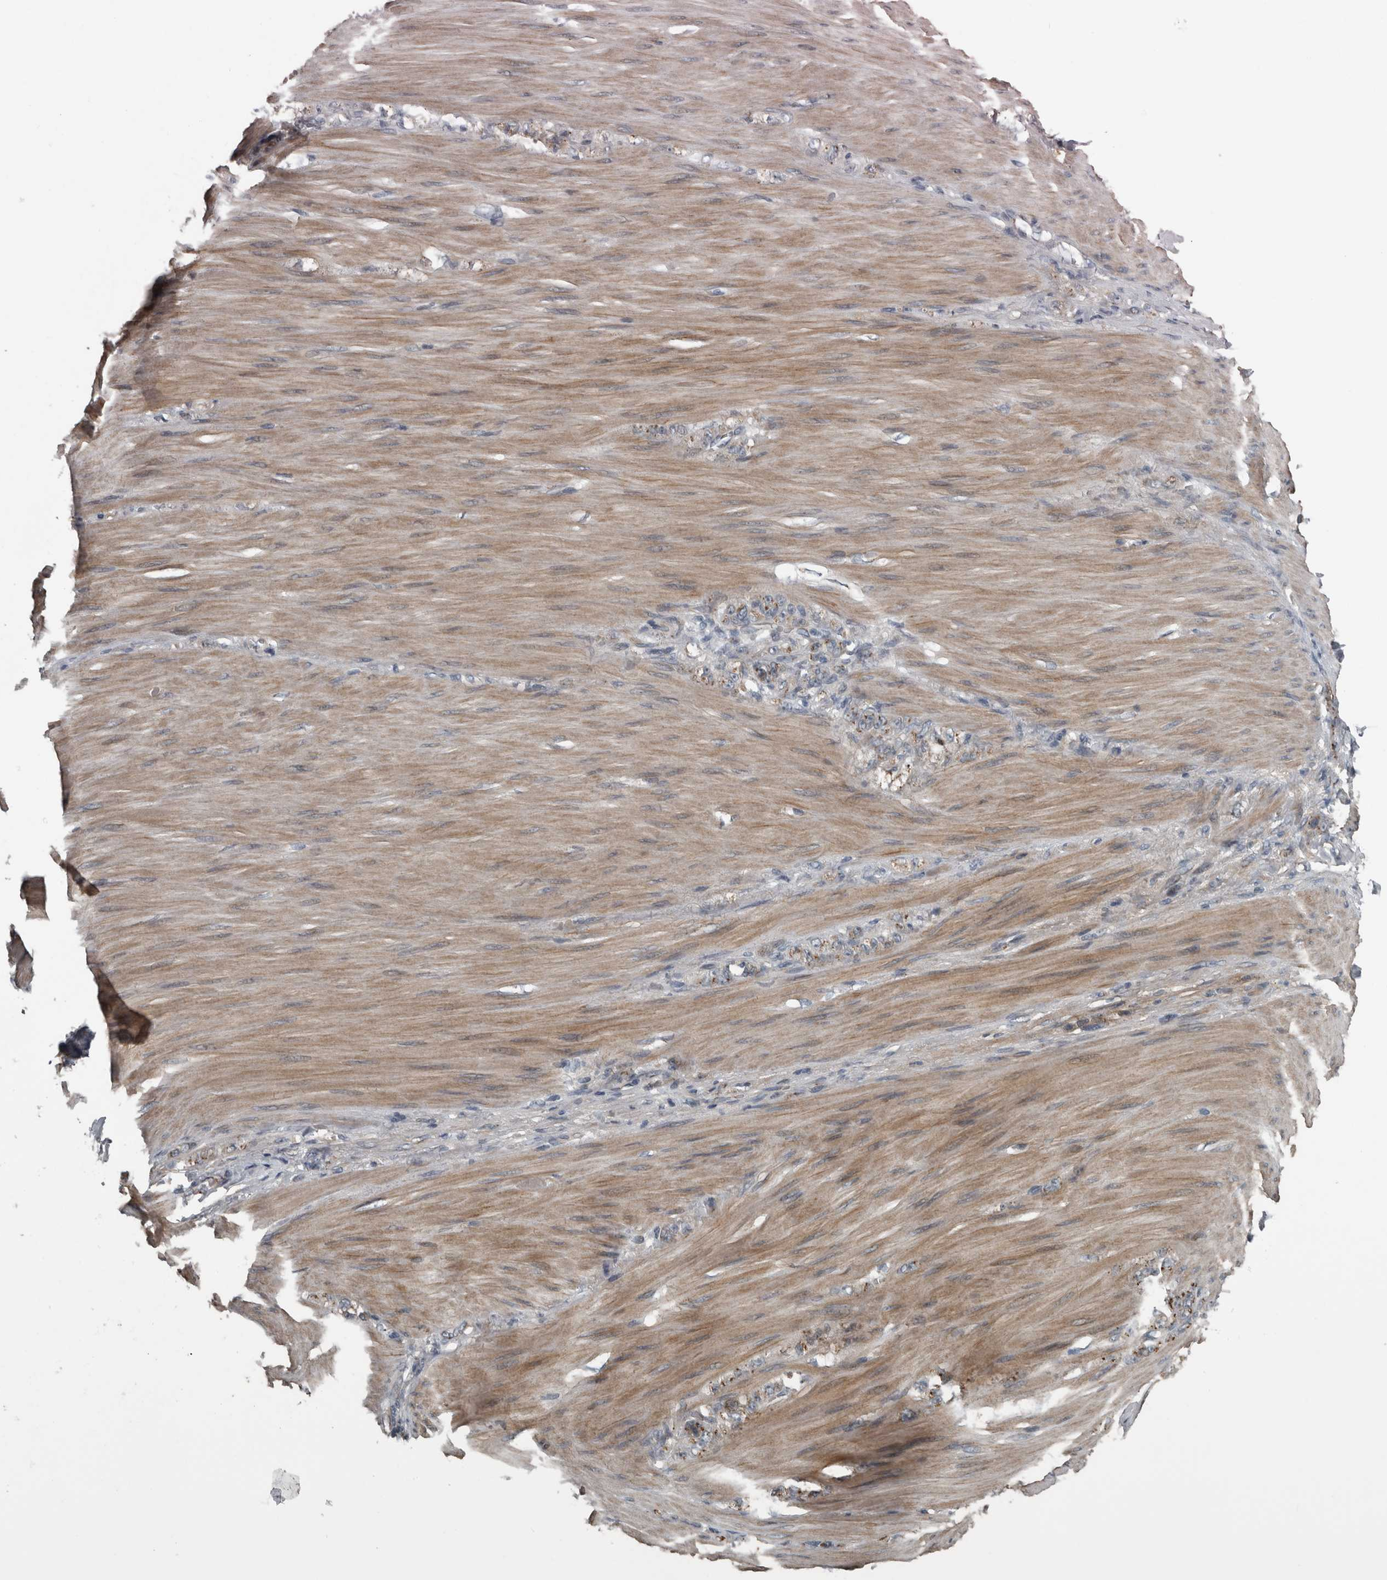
{"staining": {"intensity": "strong", "quantity": "25%-75%", "location": "cytoplasmic/membranous"}, "tissue": "stomach cancer", "cell_type": "Tumor cells", "image_type": "cancer", "snomed": [{"axis": "morphology", "description": "Normal tissue, NOS"}, {"axis": "morphology", "description": "Adenocarcinoma, NOS"}, {"axis": "topography", "description": "Stomach"}], "caption": "This histopathology image exhibits immunohistochemistry (IHC) staining of human stomach cancer (adenocarcinoma), with high strong cytoplasmic/membranous staining in about 25%-75% of tumor cells.", "gene": "ZNF345", "patient": {"sex": "male", "age": 82}}